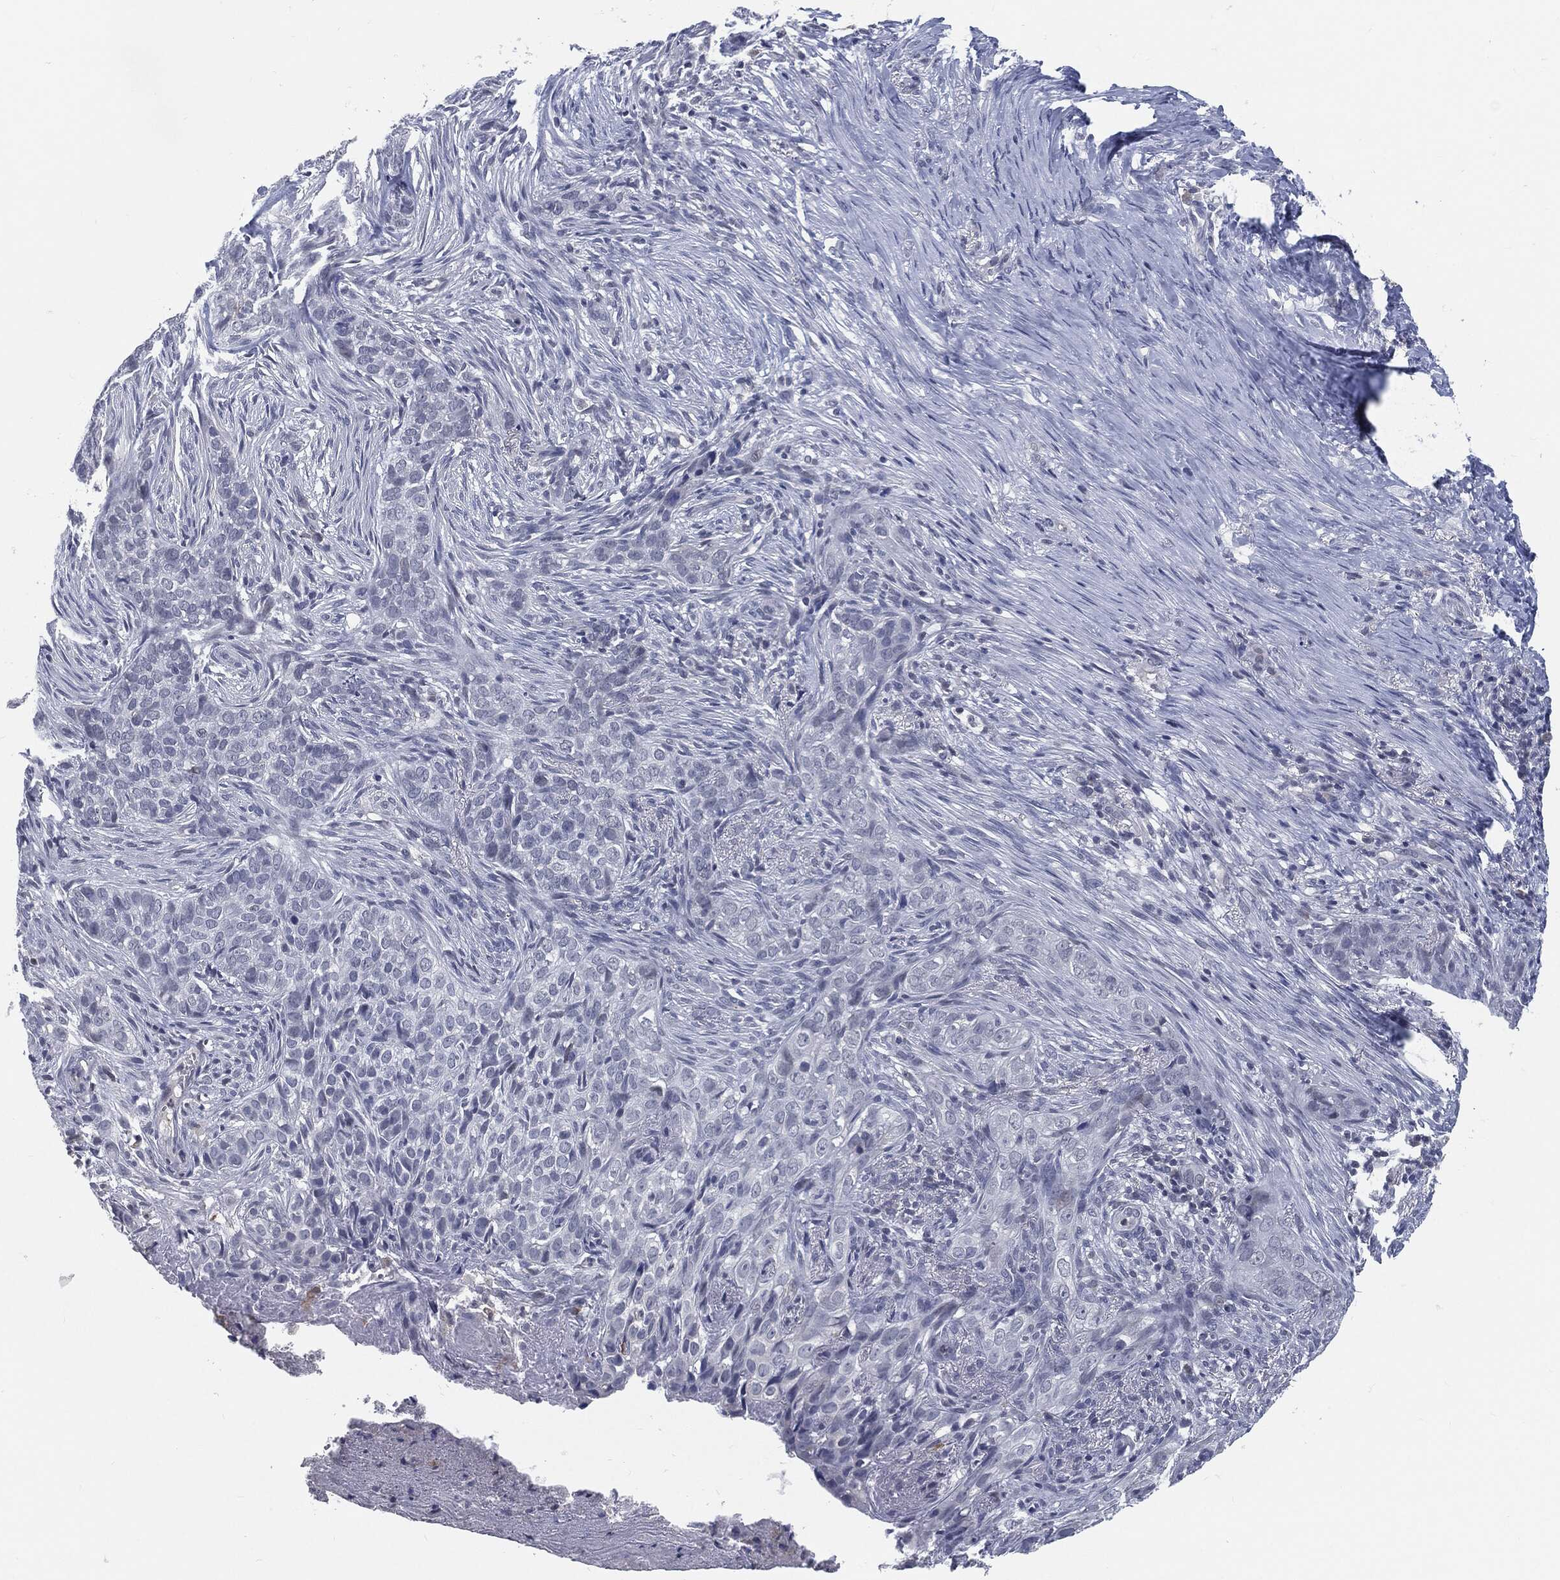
{"staining": {"intensity": "negative", "quantity": "none", "location": "none"}, "tissue": "skin cancer", "cell_type": "Tumor cells", "image_type": "cancer", "snomed": [{"axis": "morphology", "description": "Squamous cell carcinoma, NOS"}, {"axis": "topography", "description": "Skin"}], "caption": "An image of human skin cancer is negative for staining in tumor cells. (Brightfield microscopy of DAB (3,3'-diaminobenzidine) immunohistochemistry at high magnification).", "gene": "PROM1", "patient": {"sex": "male", "age": 88}}